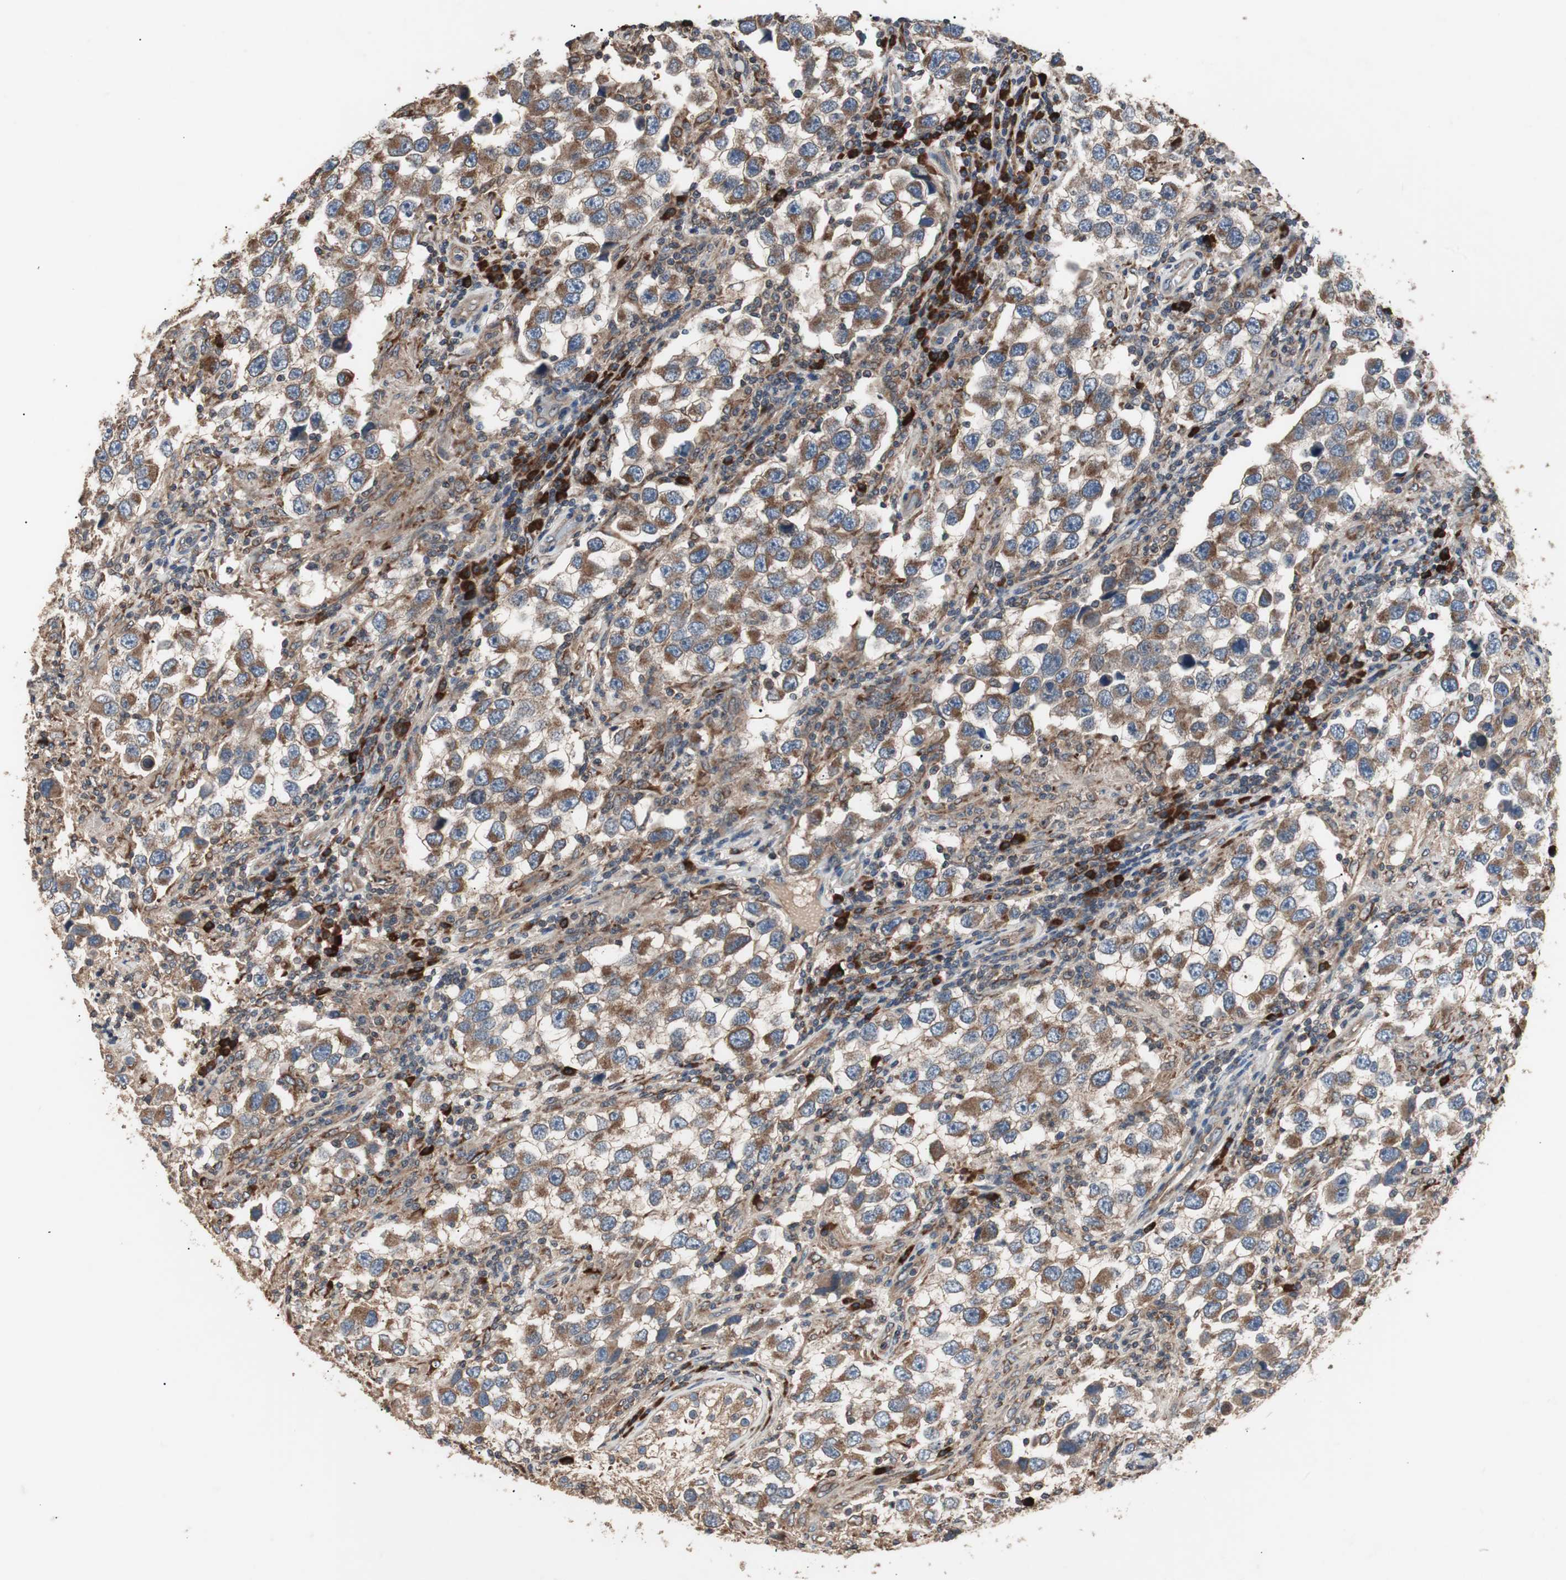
{"staining": {"intensity": "moderate", "quantity": ">75%", "location": "cytoplasmic/membranous"}, "tissue": "testis cancer", "cell_type": "Tumor cells", "image_type": "cancer", "snomed": [{"axis": "morphology", "description": "Carcinoma, Embryonal, NOS"}, {"axis": "topography", "description": "Testis"}], "caption": "IHC of human testis cancer demonstrates medium levels of moderate cytoplasmic/membranous staining in about >75% of tumor cells. The protein of interest is stained brown, and the nuclei are stained in blue (DAB IHC with brightfield microscopy, high magnification).", "gene": "LZTS1", "patient": {"sex": "male", "age": 21}}